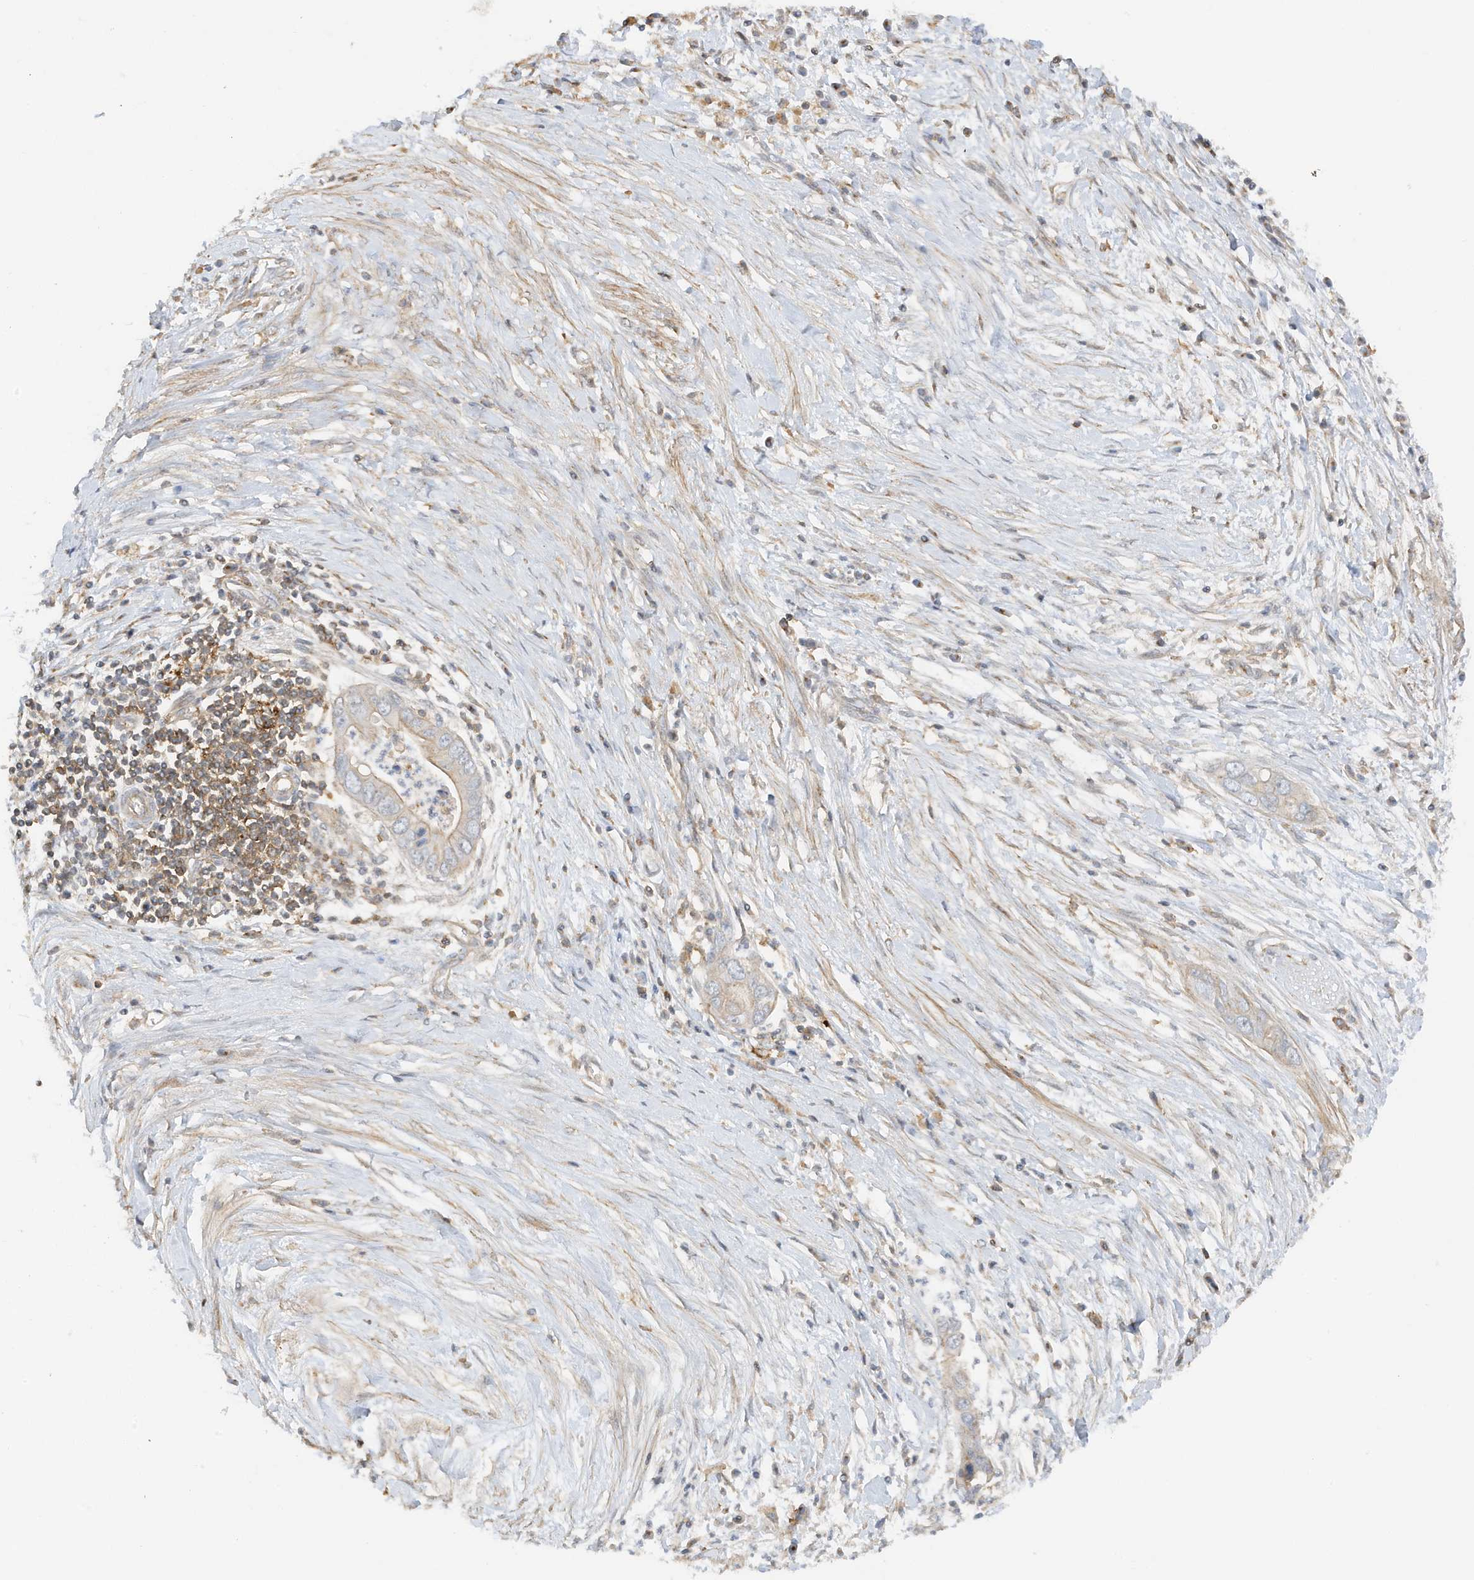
{"staining": {"intensity": "weak", "quantity": "25%-75%", "location": "cytoplasmic/membranous"}, "tissue": "pancreatic cancer", "cell_type": "Tumor cells", "image_type": "cancer", "snomed": [{"axis": "morphology", "description": "Adenocarcinoma, NOS"}, {"axis": "topography", "description": "Pancreas"}], "caption": "Pancreatic cancer stained with DAB (3,3'-diaminobenzidine) immunohistochemistry exhibits low levels of weak cytoplasmic/membranous staining in about 25%-75% of tumor cells. (brown staining indicates protein expression, while blue staining denotes nuclei).", "gene": "TATDN3", "patient": {"sex": "male", "age": 75}}